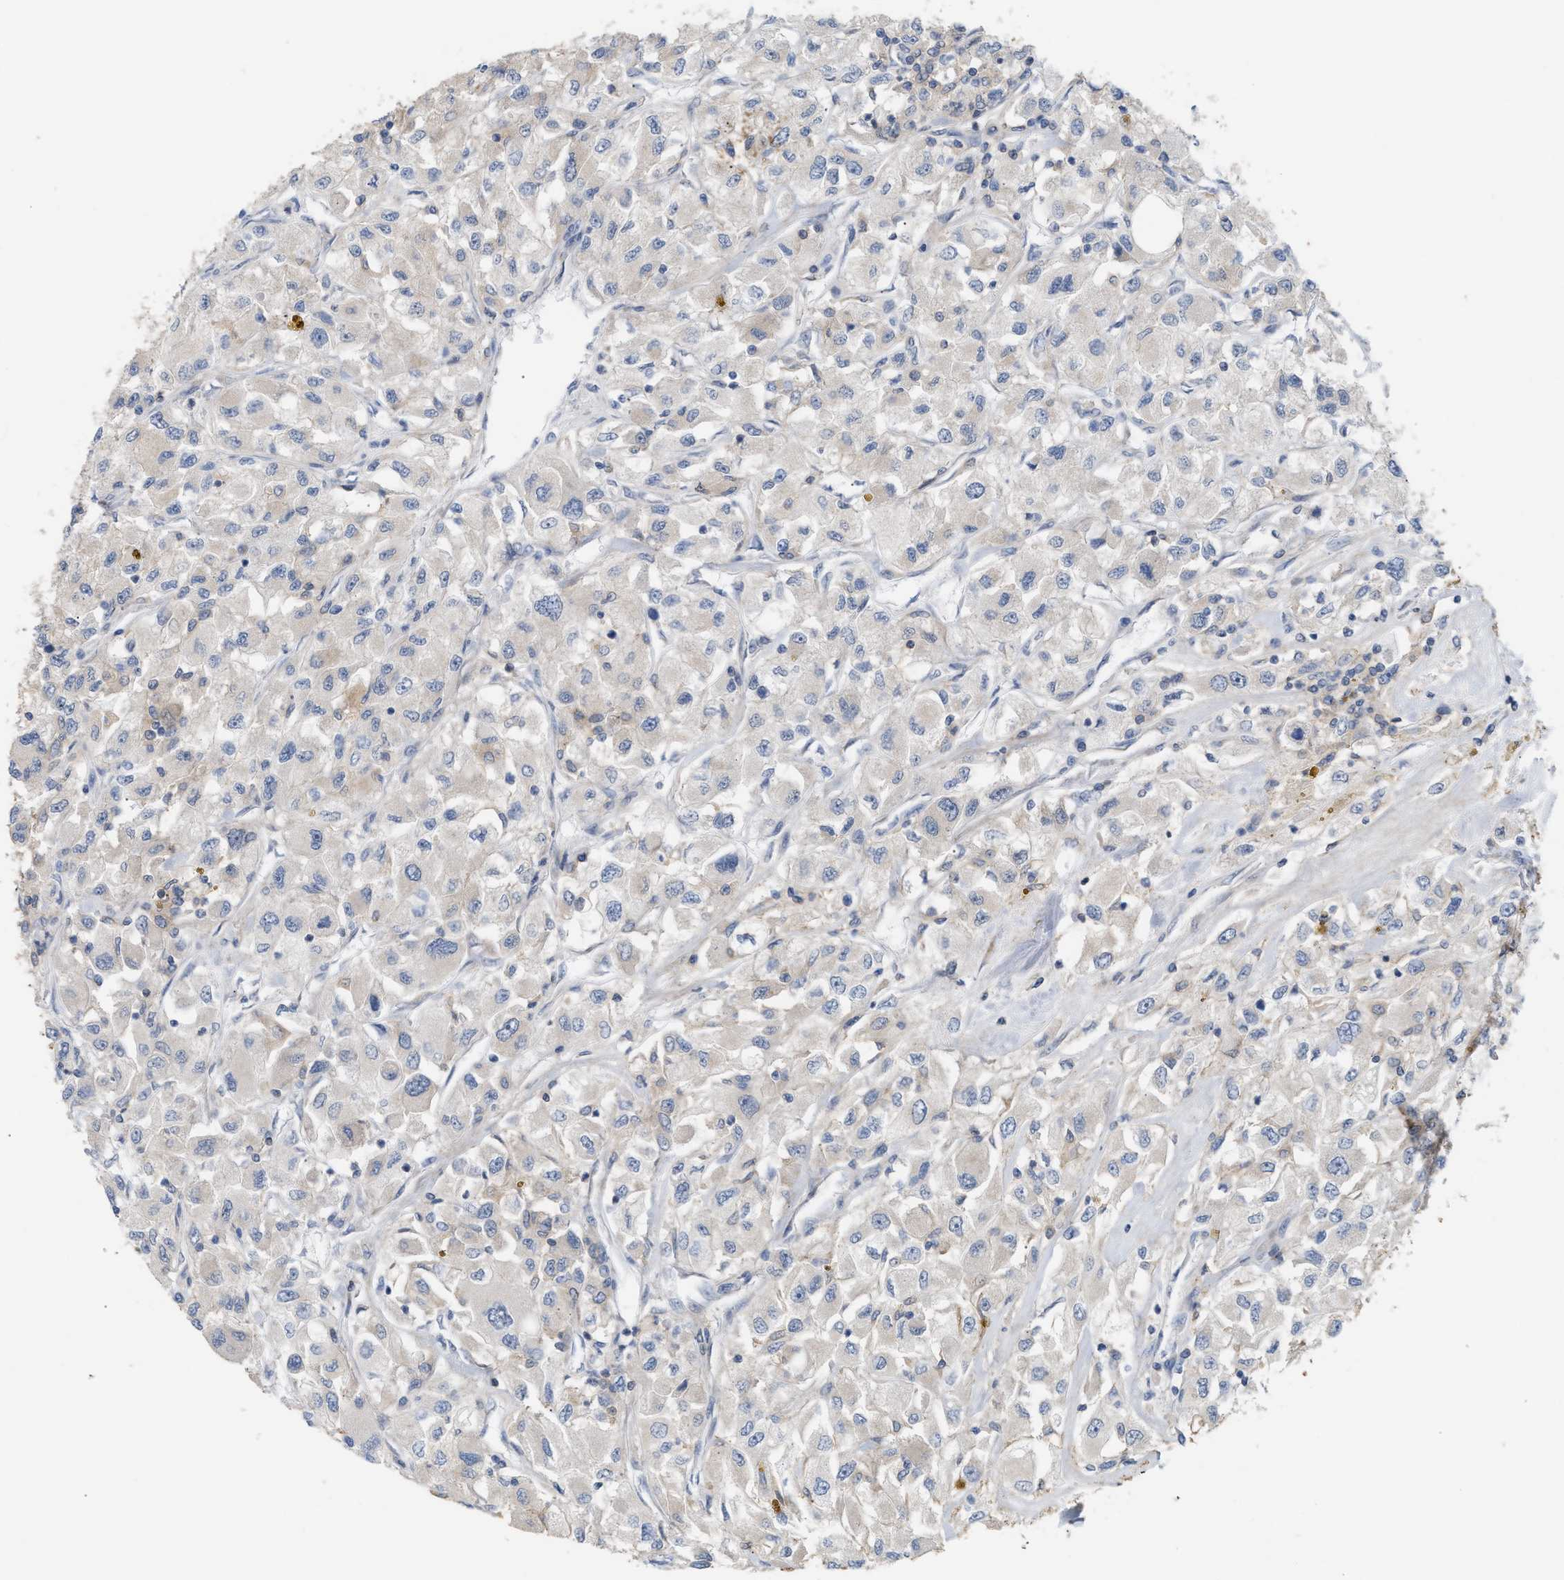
{"staining": {"intensity": "negative", "quantity": "none", "location": "none"}, "tissue": "renal cancer", "cell_type": "Tumor cells", "image_type": "cancer", "snomed": [{"axis": "morphology", "description": "Adenocarcinoma, NOS"}, {"axis": "topography", "description": "Kidney"}], "caption": "The histopathology image demonstrates no significant positivity in tumor cells of renal cancer (adenocarcinoma). Brightfield microscopy of immunohistochemistry (IHC) stained with DAB (brown) and hematoxylin (blue), captured at high magnification.", "gene": "DBNL", "patient": {"sex": "female", "age": 52}}